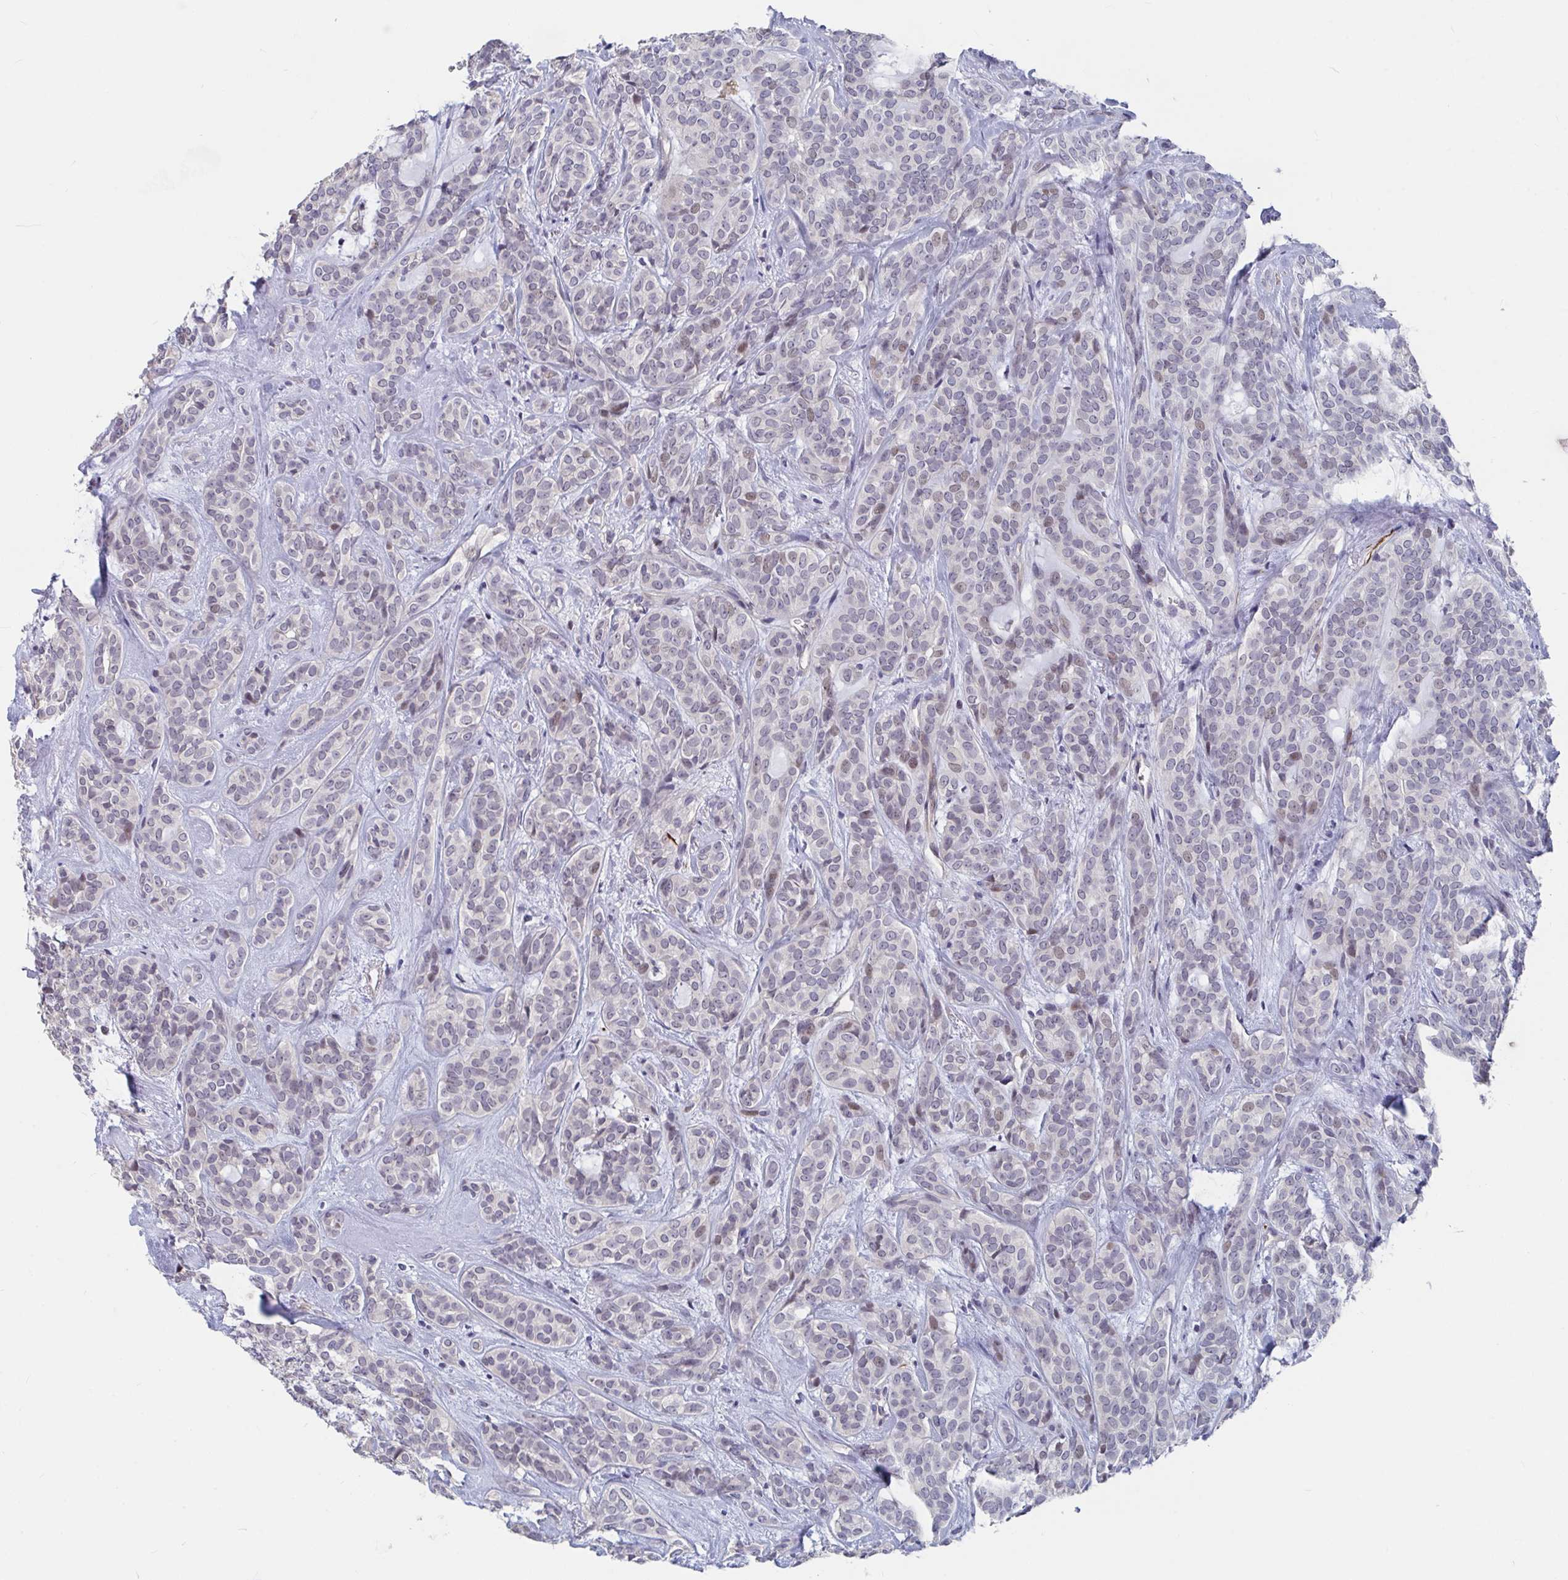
{"staining": {"intensity": "weak", "quantity": "<25%", "location": "nuclear"}, "tissue": "head and neck cancer", "cell_type": "Tumor cells", "image_type": "cancer", "snomed": [{"axis": "morphology", "description": "Adenocarcinoma, NOS"}, {"axis": "topography", "description": "Head-Neck"}], "caption": "This is a photomicrograph of immunohistochemistry (IHC) staining of head and neck cancer, which shows no expression in tumor cells.", "gene": "FAM156B", "patient": {"sex": "female", "age": 57}}